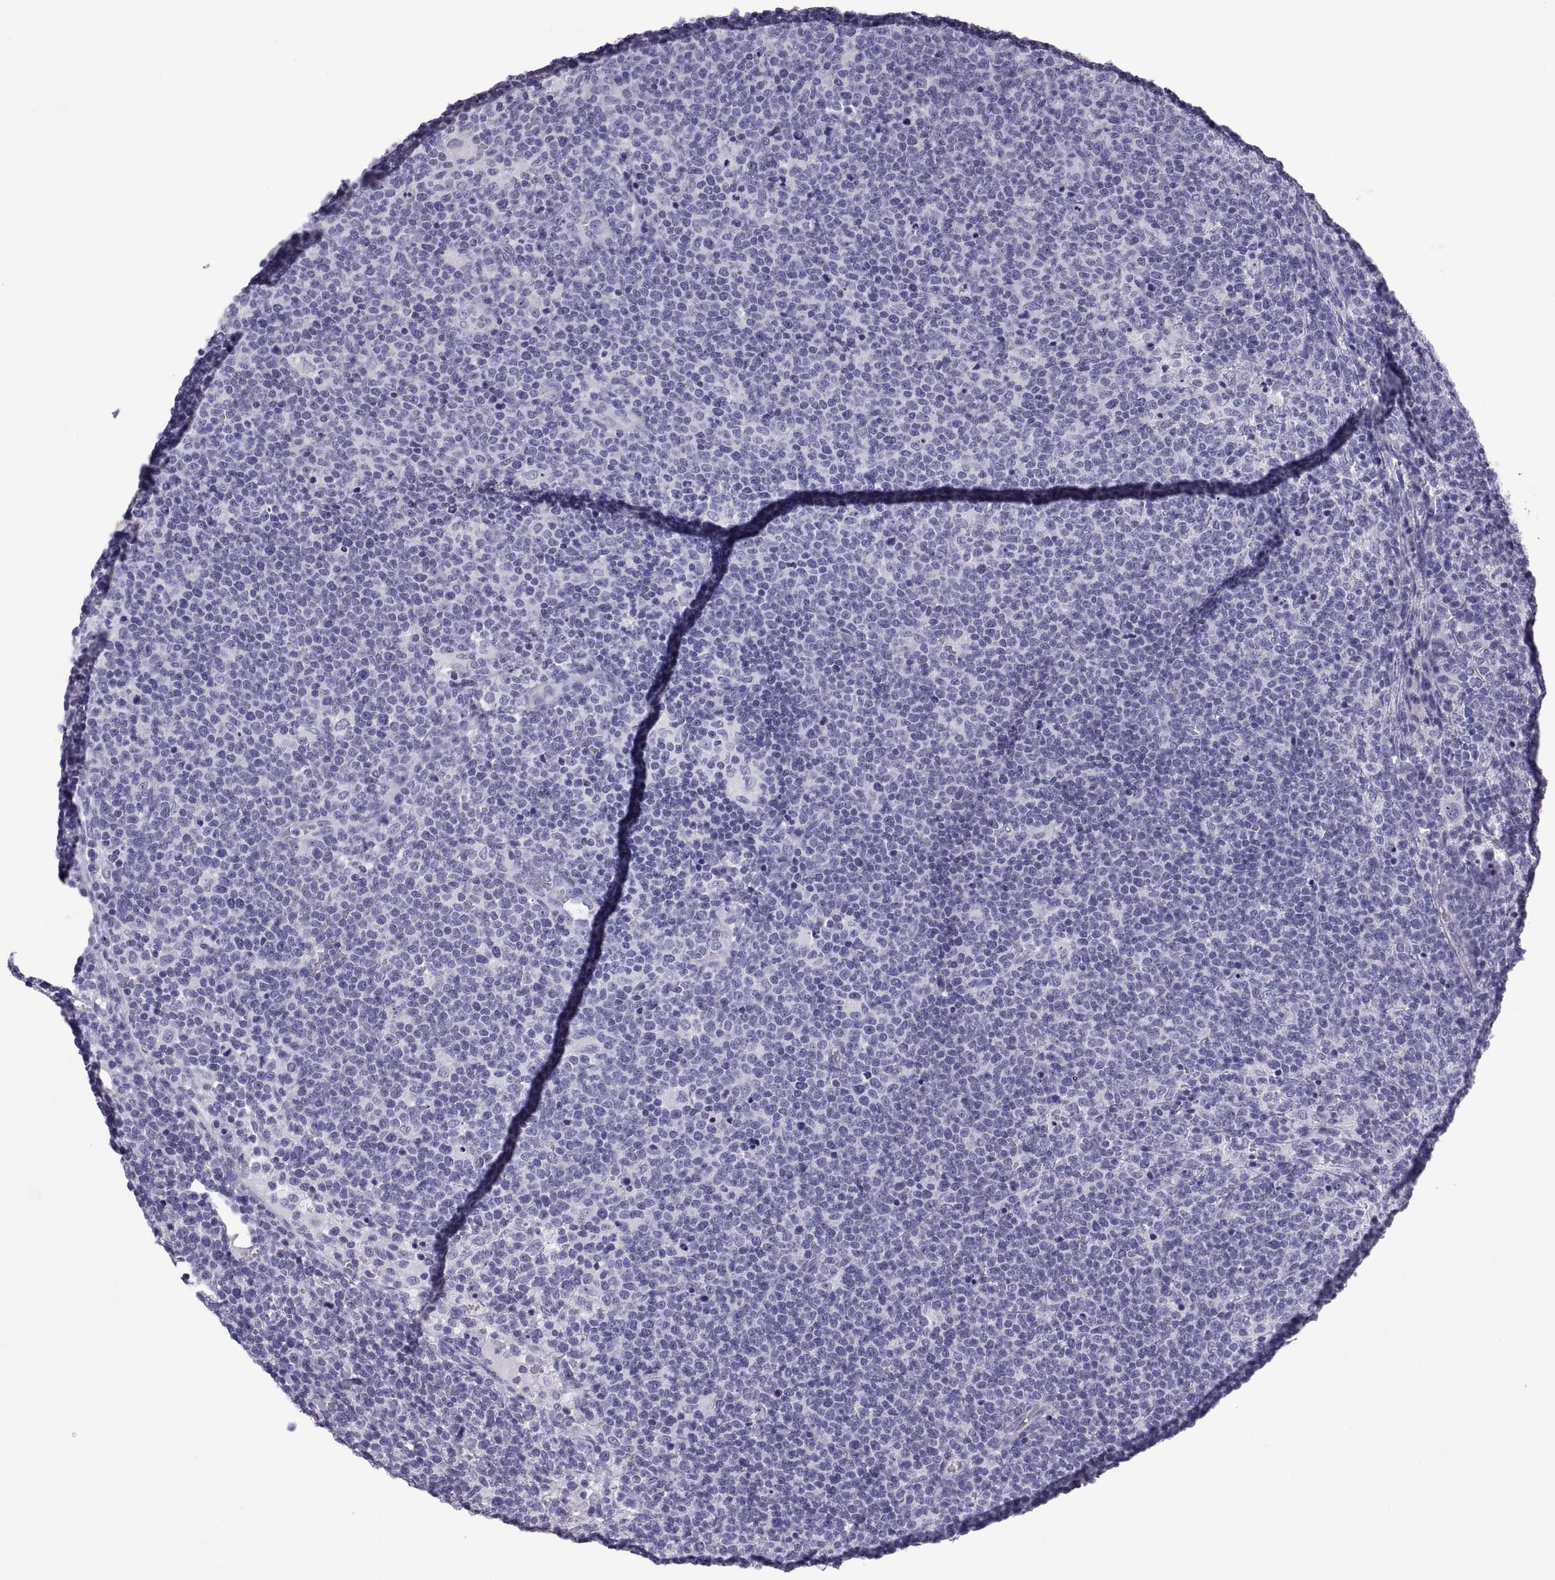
{"staining": {"intensity": "negative", "quantity": "none", "location": "none"}, "tissue": "lymphoma", "cell_type": "Tumor cells", "image_type": "cancer", "snomed": [{"axis": "morphology", "description": "Malignant lymphoma, non-Hodgkin's type, High grade"}, {"axis": "topography", "description": "Lymph node"}], "caption": "A high-resolution micrograph shows immunohistochemistry staining of lymphoma, which shows no significant positivity in tumor cells.", "gene": "RNASE12", "patient": {"sex": "male", "age": 61}}